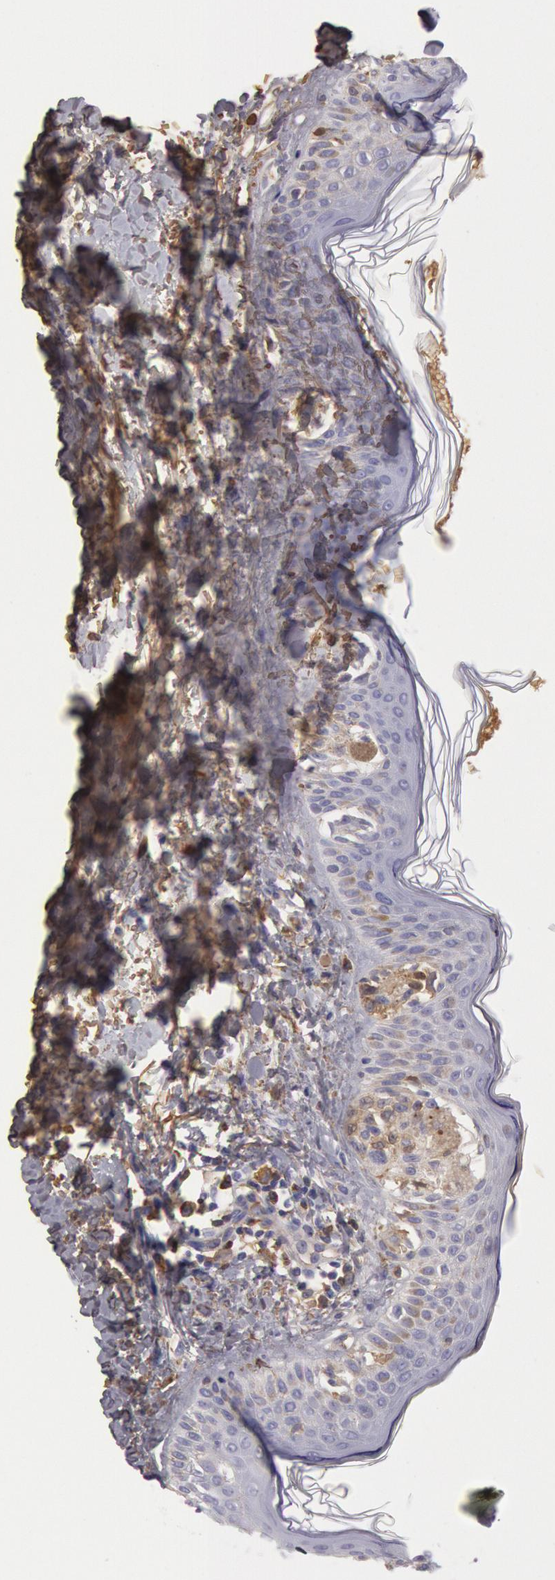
{"staining": {"intensity": "moderate", "quantity": "25%-75%", "location": "cytoplasmic/membranous"}, "tissue": "melanoma", "cell_type": "Tumor cells", "image_type": "cancer", "snomed": [{"axis": "morphology", "description": "Malignant melanoma, NOS"}, {"axis": "topography", "description": "Skin"}], "caption": "Moderate cytoplasmic/membranous expression is present in about 25%-75% of tumor cells in melanoma.", "gene": "IGHG1", "patient": {"sex": "female", "age": 73}}